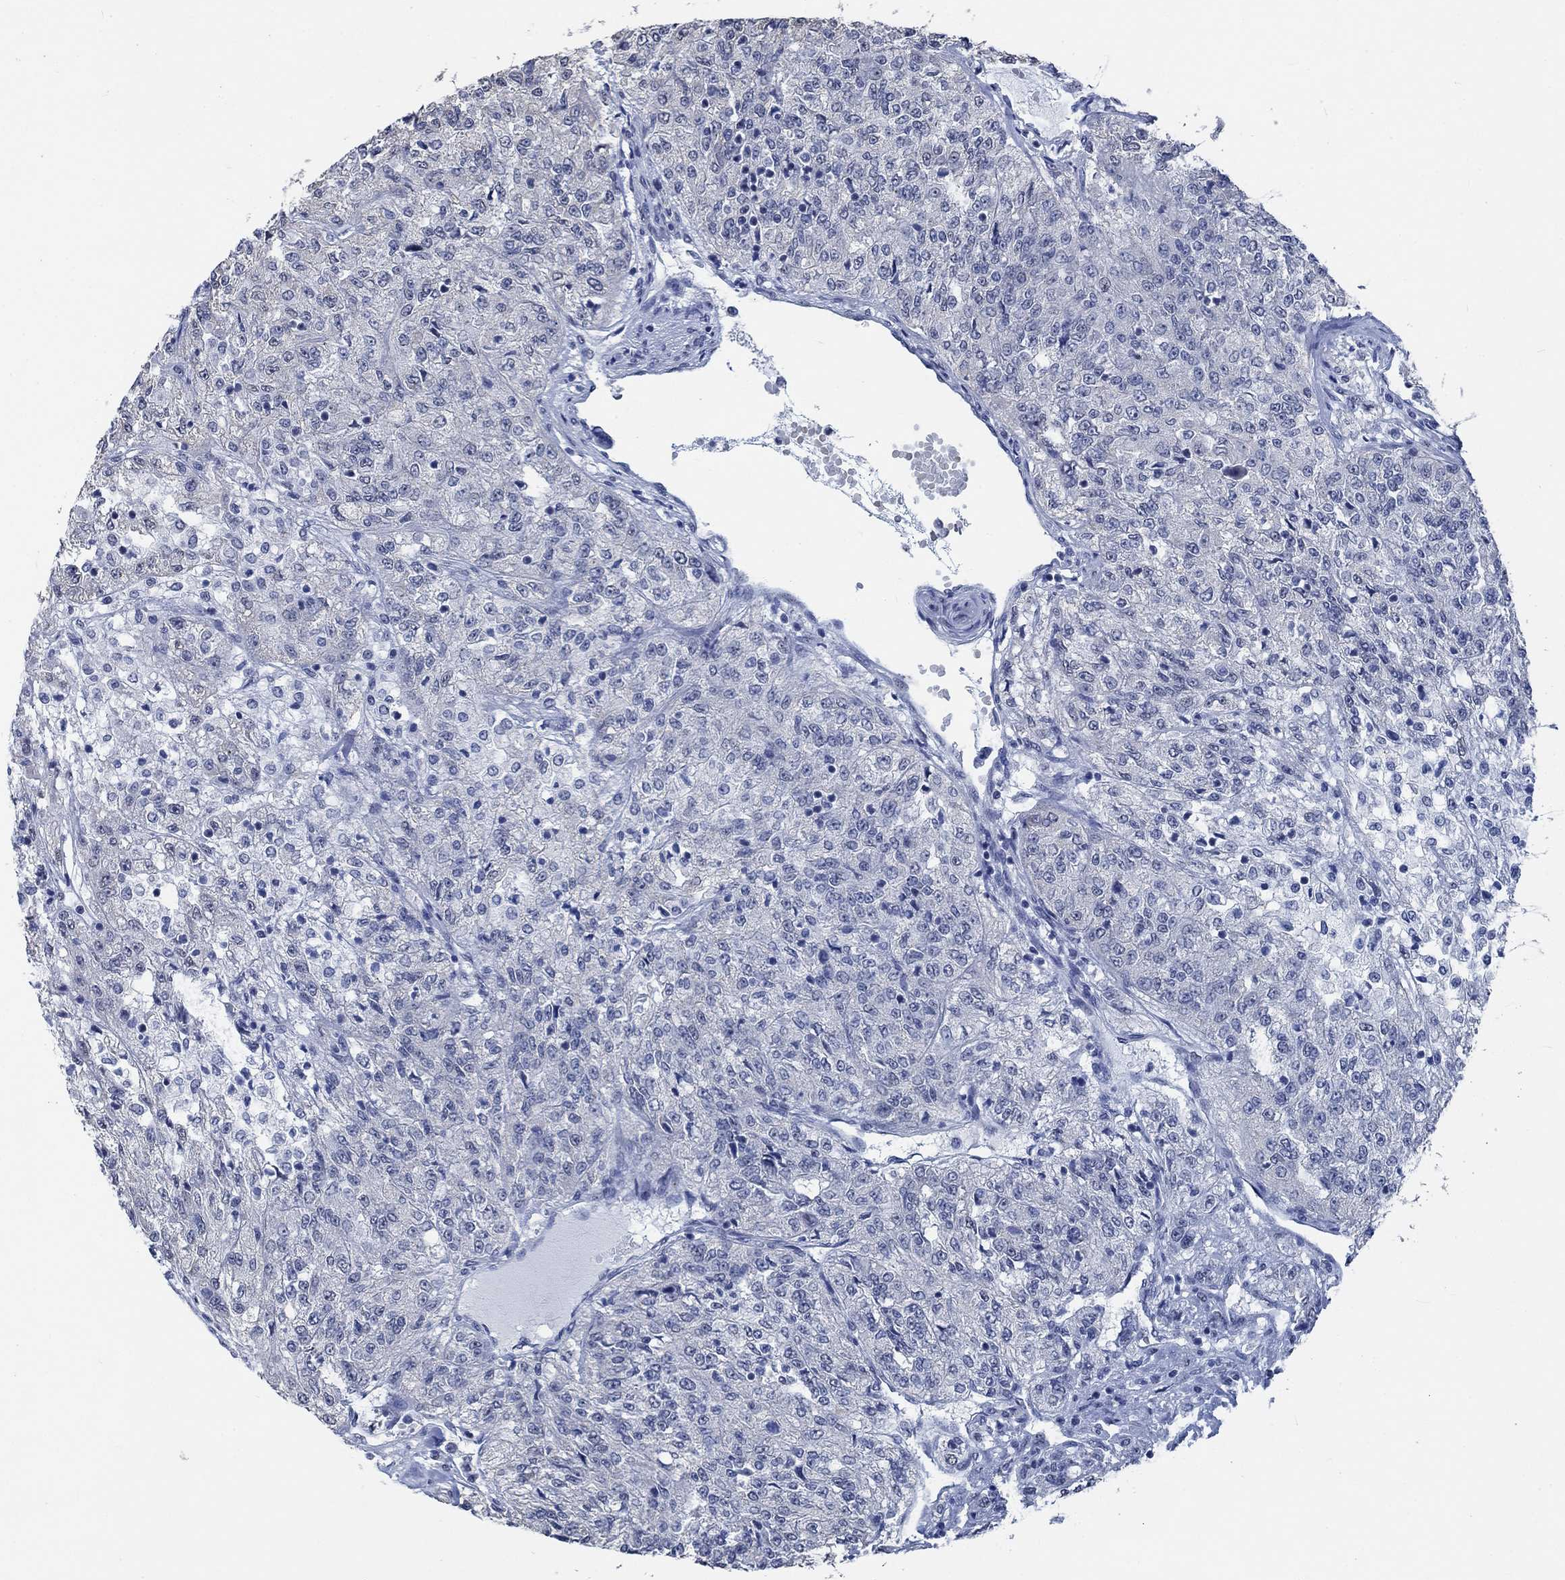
{"staining": {"intensity": "negative", "quantity": "none", "location": "none"}, "tissue": "renal cancer", "cell_type": "Tumor cells", "image_type": "cancer", "snomed": [{"axis": "morphology", "description": "Adenocarcinoma, NOS"}, {"axis": "topography", "description": "Kidney"}], "caption": "Tumor cells show no significant expression in adenocarcinoma (renal).", "gene": "OBSCN", "patient": {"sex": "female", "age": 63}}